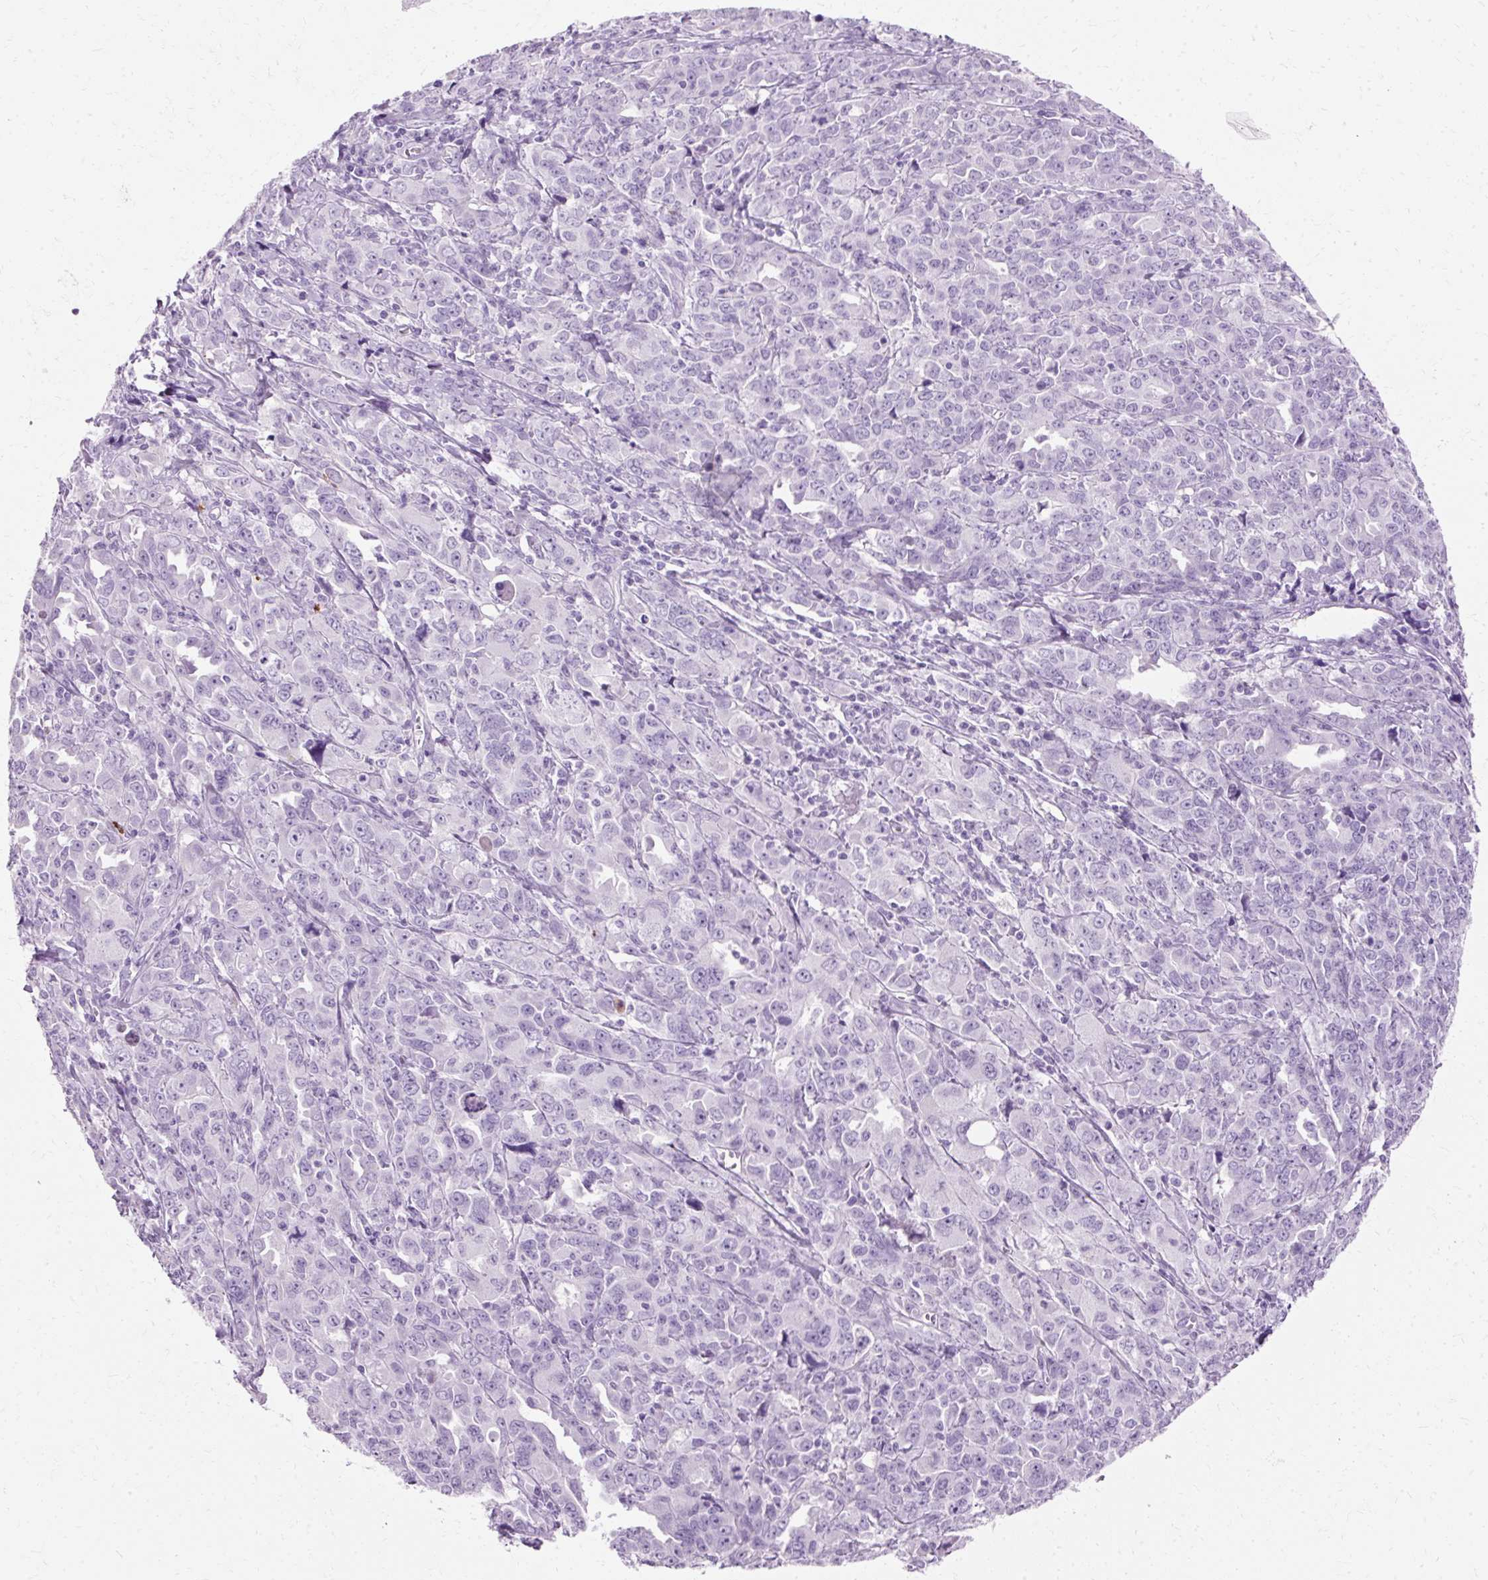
{"staining": {"intensity": "negative", "quantity": "none", "location": "none"}, "tissue": "ovarian cancer", "cell_type": "Tumor cells", "image_type": "cancer", "snomed": [{"axis": "morphology", "description": "Adenocarcinoma, NOS"}, {"axis": "morphology", "description": "Carcinoma, endometroid"}, {"axis": "topography", "description": "Ovary"}], "caption": "An image of human ovarian cancer (adenocarcinoma) is negative for staining in tumor cells.", "gene": "DEFA1", "patient": {"sex": "female", "age": 72}}